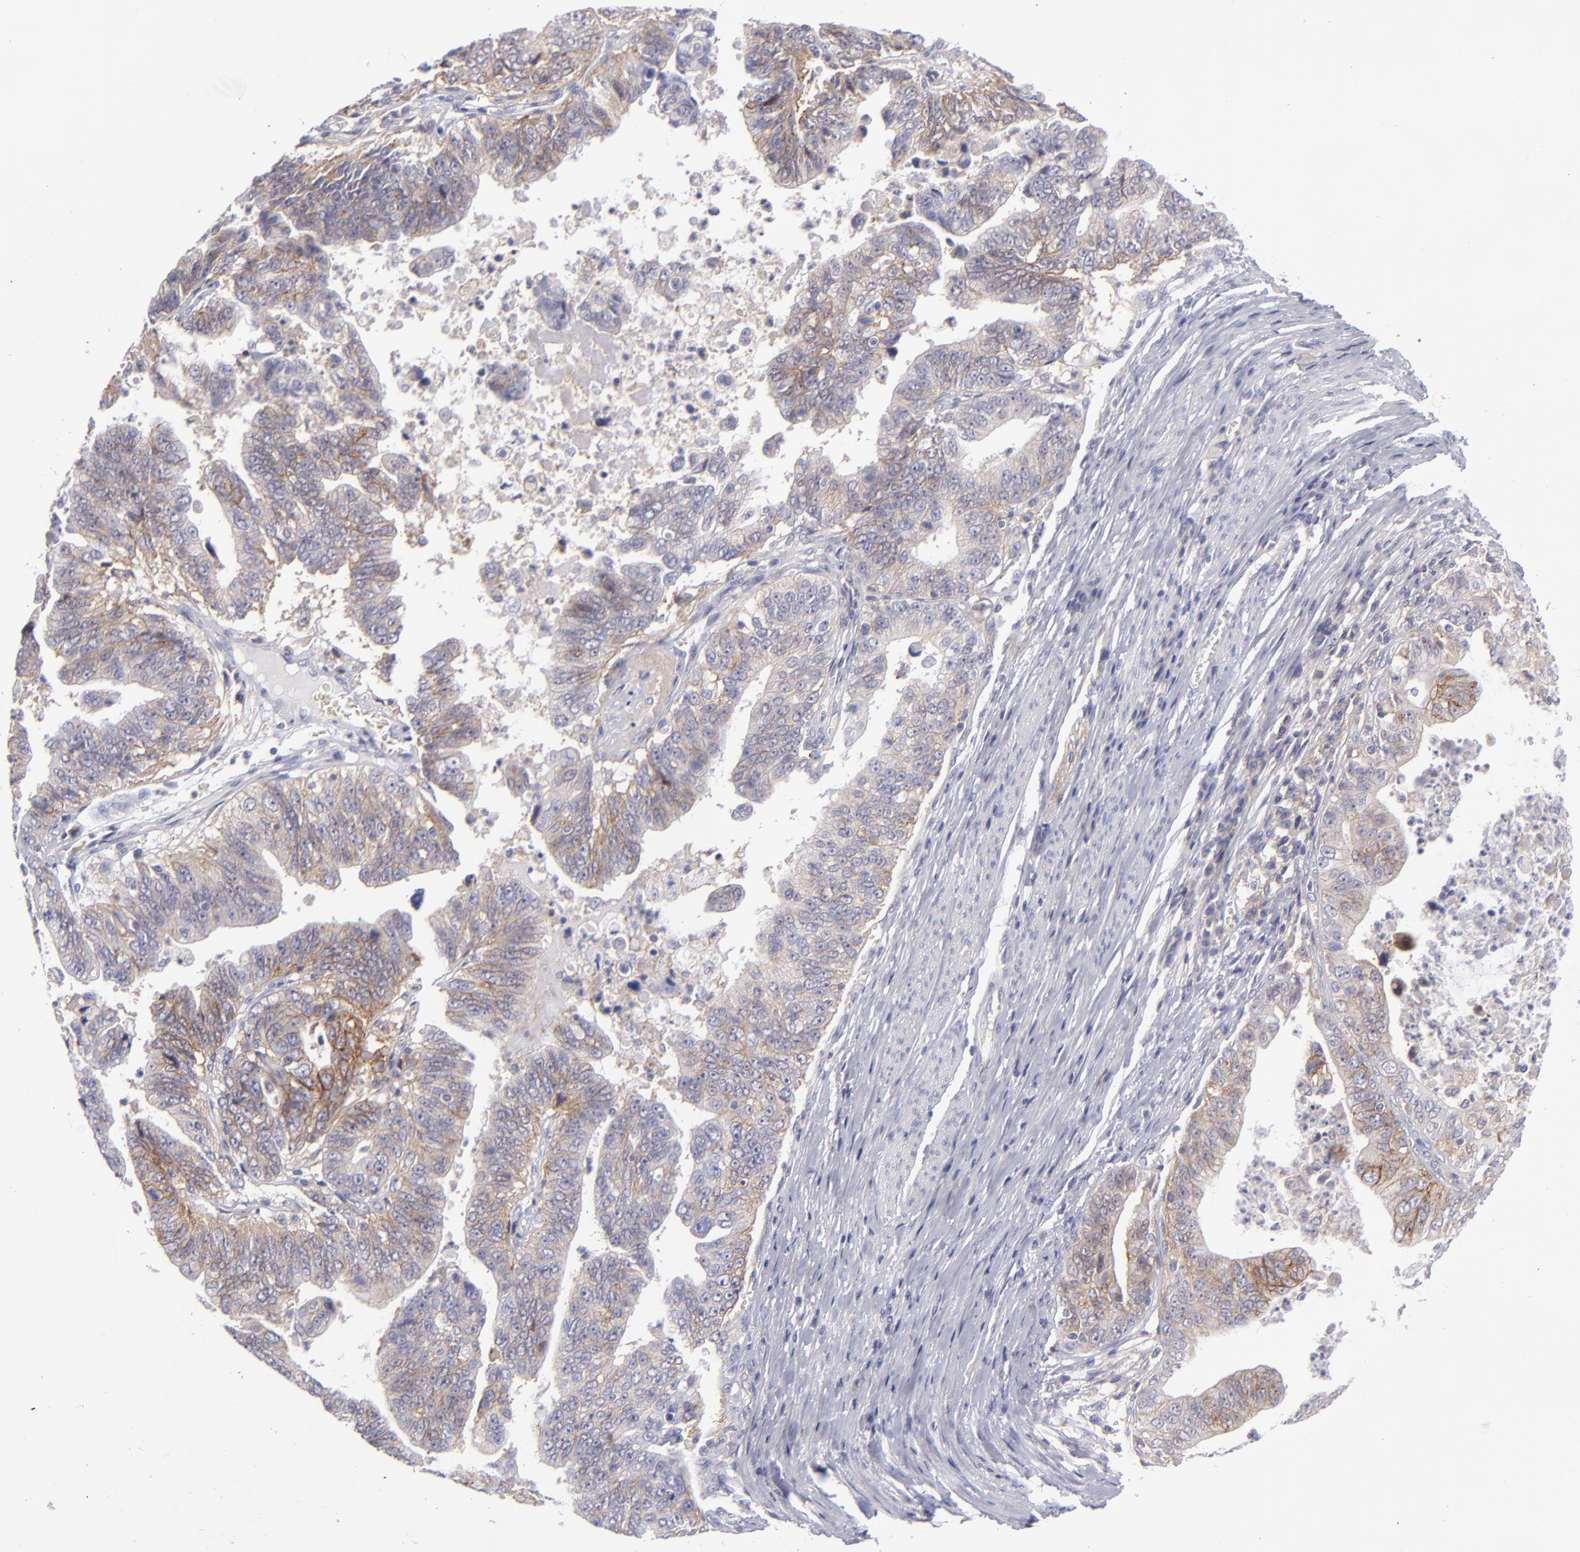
{"staining": {"intensity": "moderate", "quantity": ">75%", "location": "cytoplasmic/membranous"}, "tissue": "stomach cancer", "cell_type": "Tumor cells", "image_type": "cancer", "snomed": [{"axis": "morphology", "description": "Adenocarcinoma, NOS"}, {"axis": "topography", "description": "Stomach, upper"}], "caption": "An image of human stomach cancer (adenocarcinoma) stained for a protein demonstrates moderate cytoplasmic/membranous brown staining in tumor cells.", "gene": "BSG", "patient": {"sex": "female", "age": 50}}